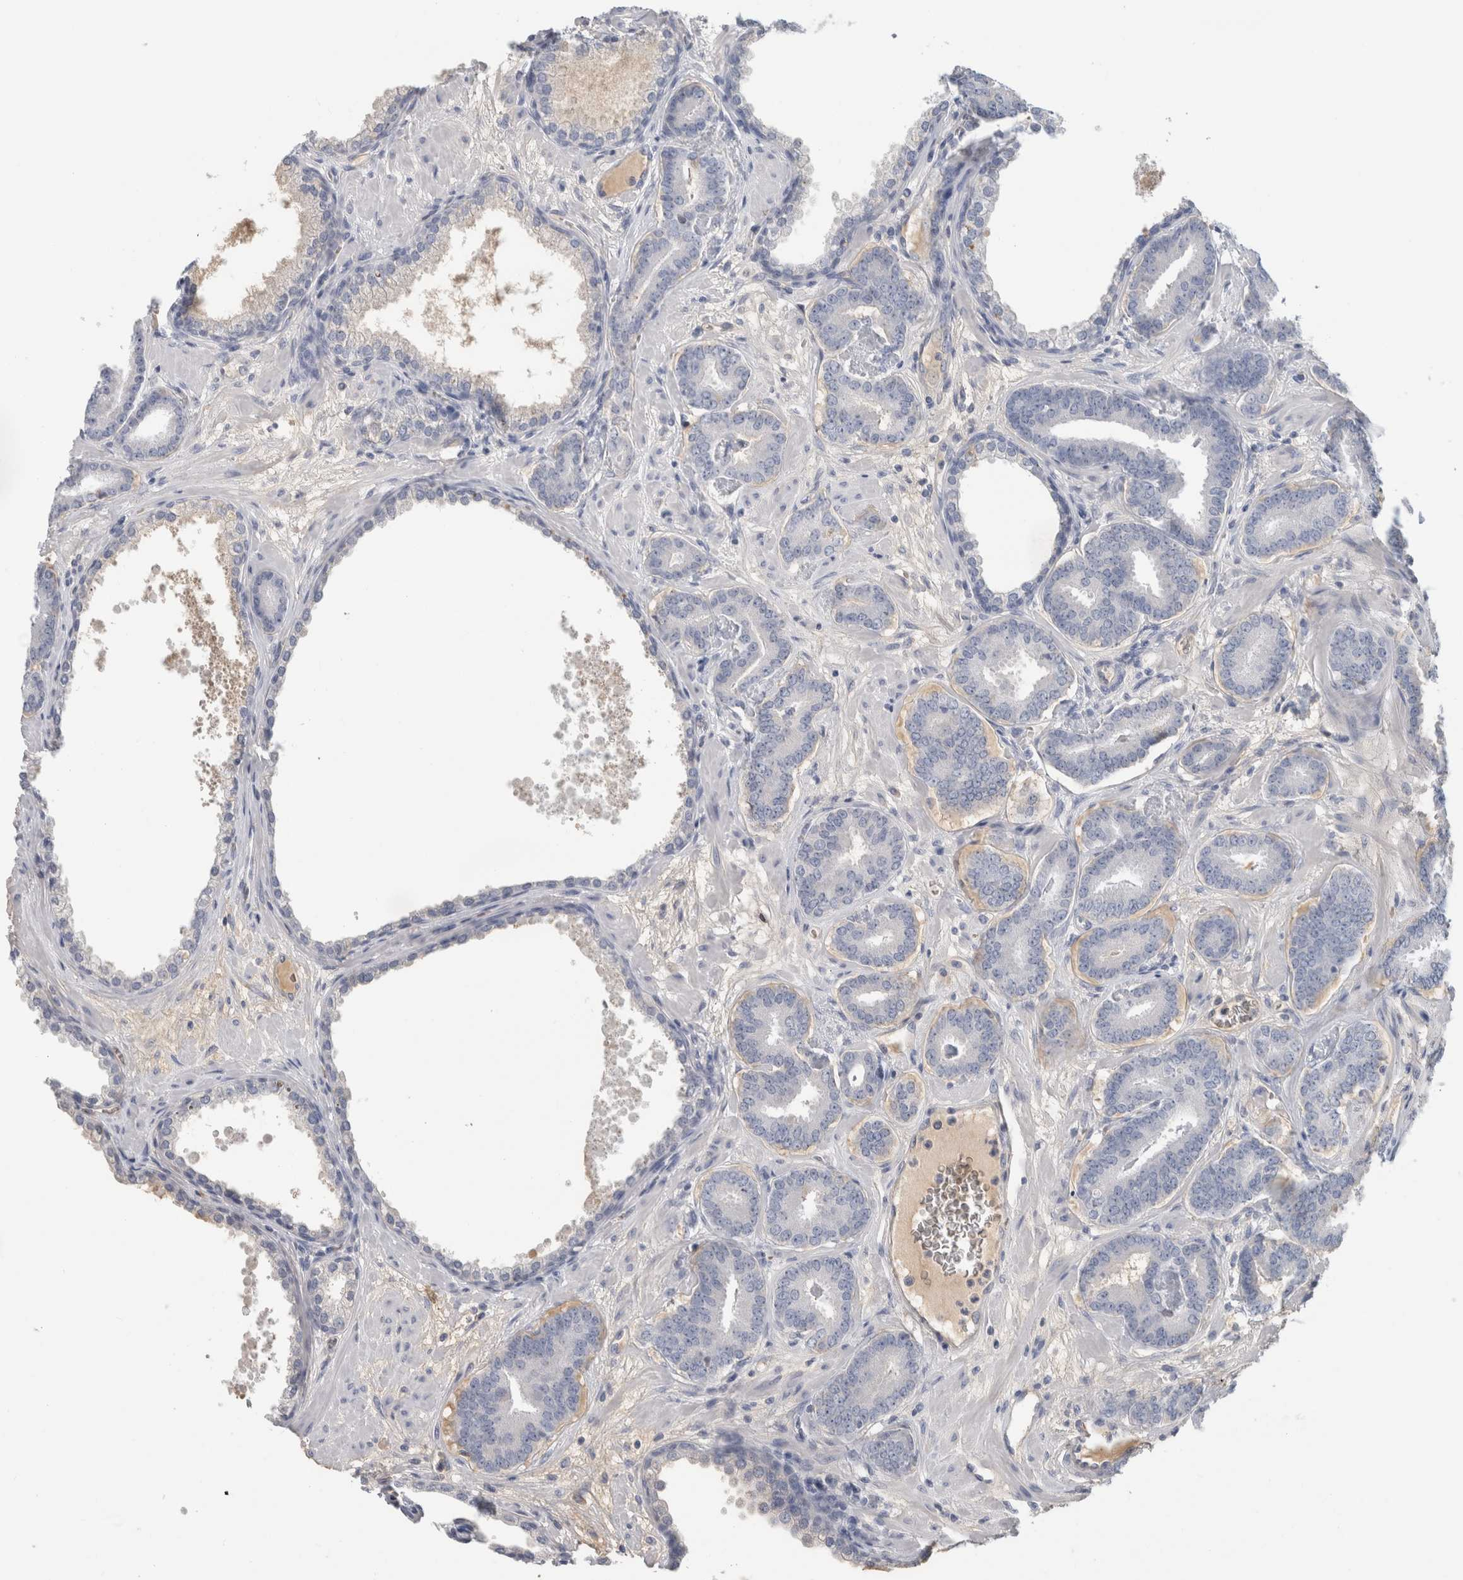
{"staining": {"intensity": "negative", "quantity": "none", "location": "none"}, "tissue": "prostate cancer", "cell_type": "Tumor cells", "image_type": "cancer", "snomed": [{"axis": "morphology", "description": "Adenocarcinoma, Low grade"}, {"axis": "topography", "description": "Prostate"}], "caption": "This is a image of IHC staining of prostate cancer, which shows no expression in tumor cells.", "gene": "CA1", "patient": {"sex": "male", "age": 62}}